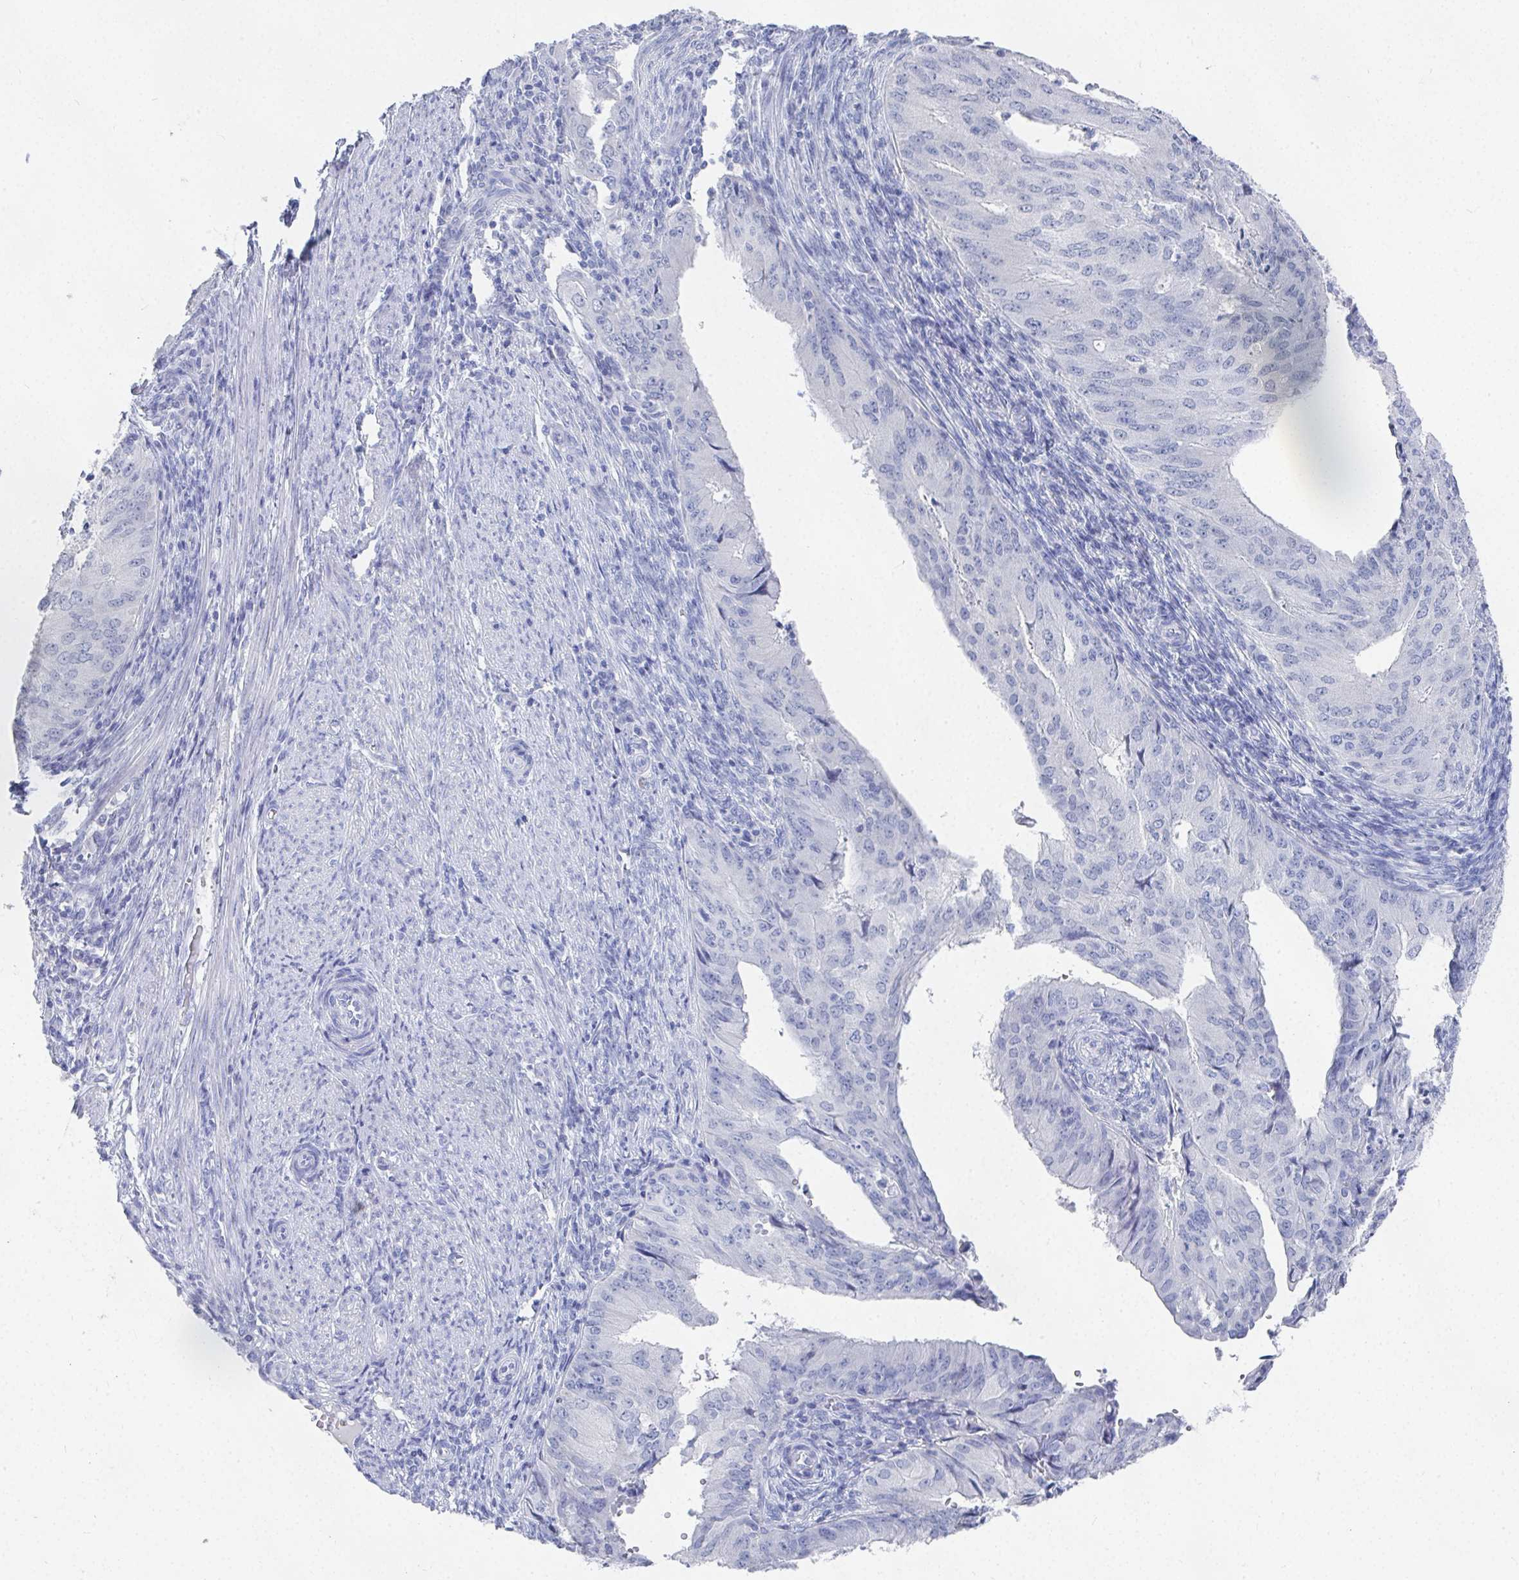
{"staining": {"intensity": "negative", "quantity": "none", "location": "none"}, "tissue": "endometrial cancer", "cell_type": "Tumor cells", "image_type": "cancer", "snomed": [{"axis": "morphology", "description": "Adenocarcinoma, NOS"}, {"axis": "topography", "description": "Endometrium"}], "caption": "This is an immunohistochemistry (IHC) micrograph of human adenocarcinoma (endometrial). There is no staining in tumor cells.", "gene": "GRIA1", "patient": {"sex": "female", "age": 50}}